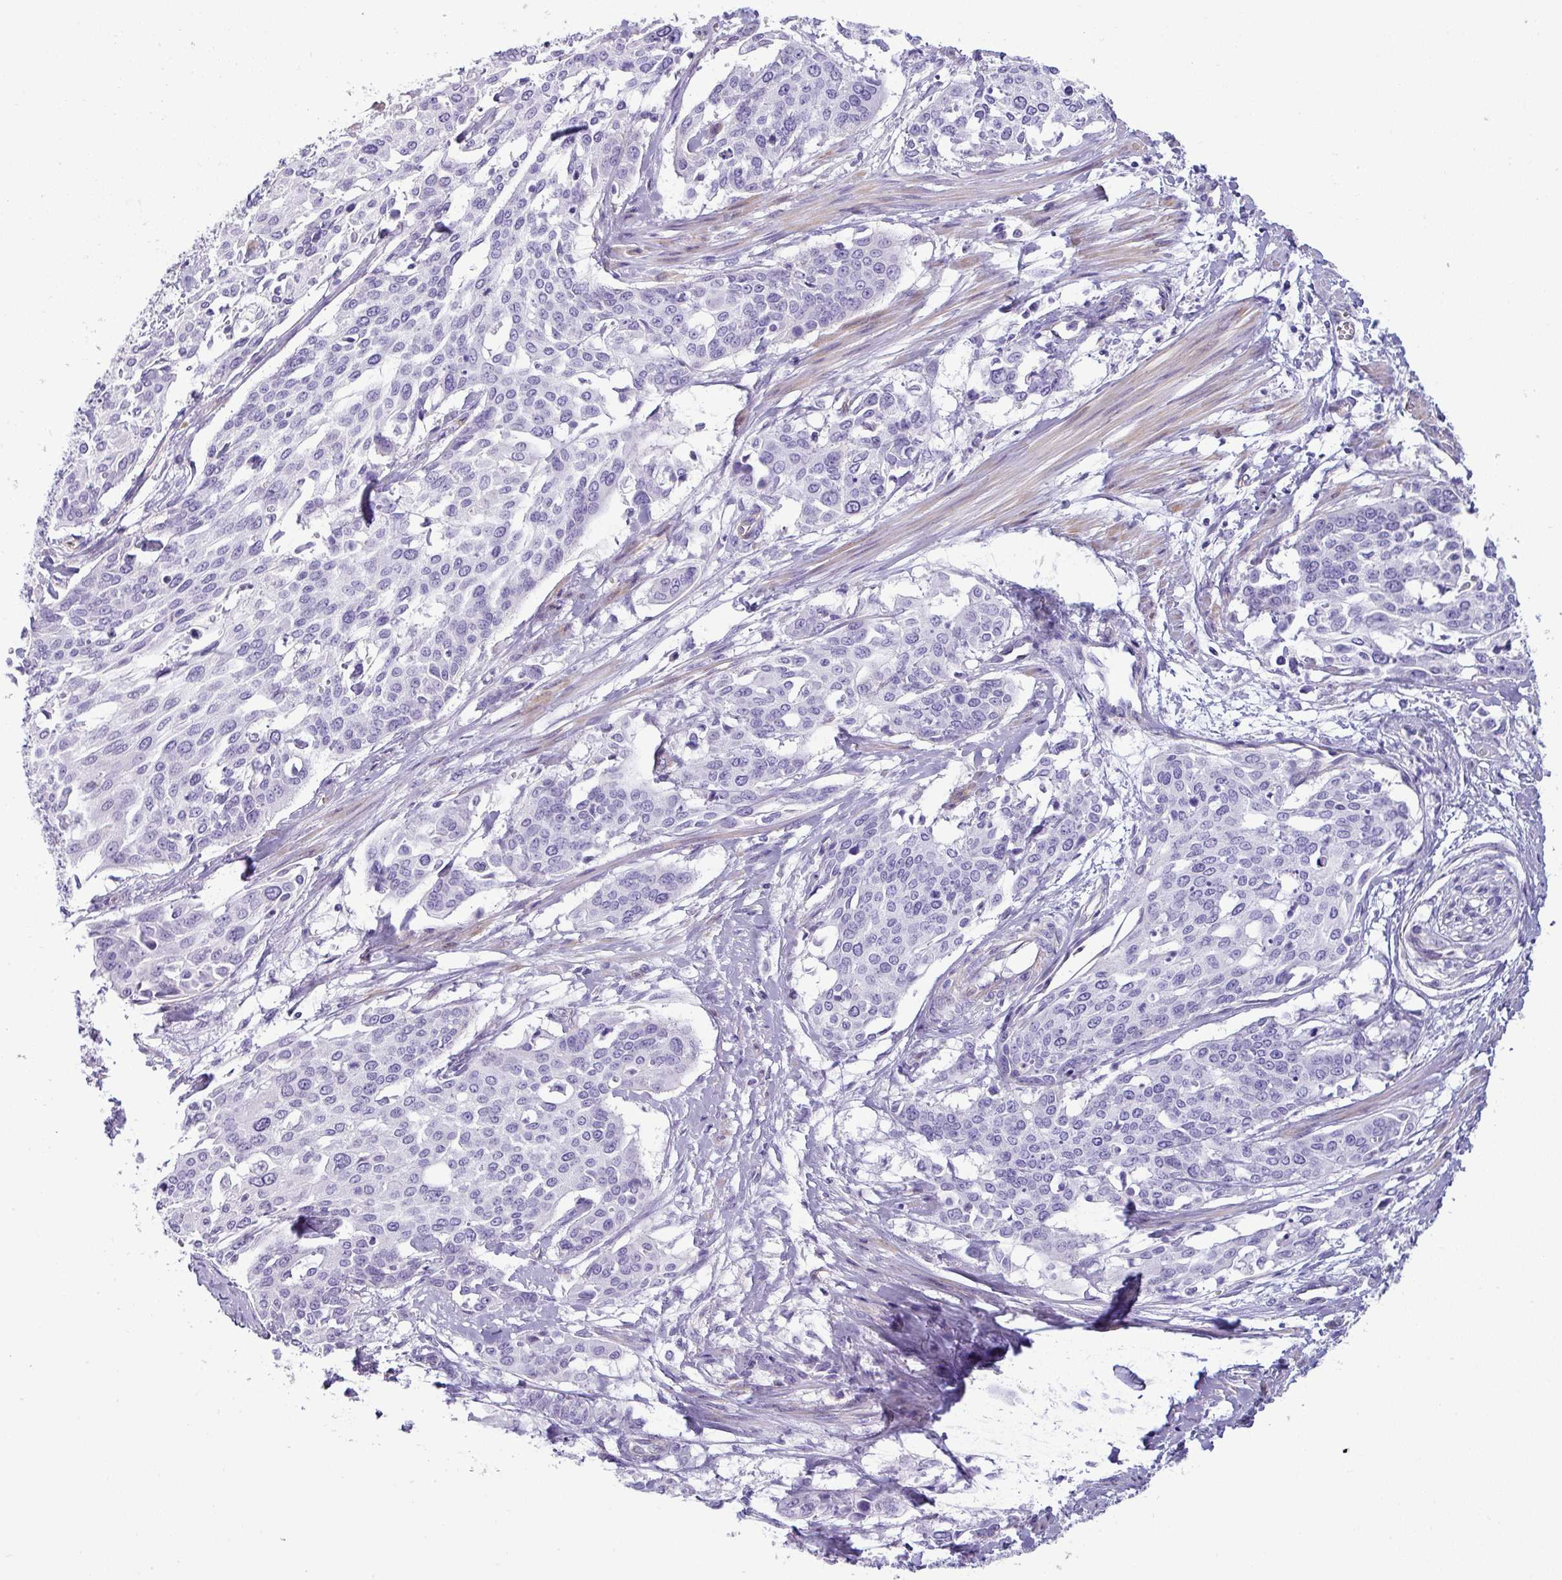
{"staining": {"intensity": "negative", "quantity": "none", "location": "none"}, "tissue": "cervical cancer", "cell_type": "Tumor cells", "image_type": "cancer", "snomed": [{"axis": "morphology", "description": "Squamous cell carcinoma, NOS"}, {"axis": "topography", "description": "Cervix"}], "caption": "DAB (3,3'-diaminobenzidine) immunohistochemical staining of human cervical squamous cell carcinoma shows no significant staining in tumor cells. (DAB IHC visualized using brightfield microscopy, high magnification).", "gene": "VCX2", "patient": {"sex": "female", "age": 44}}